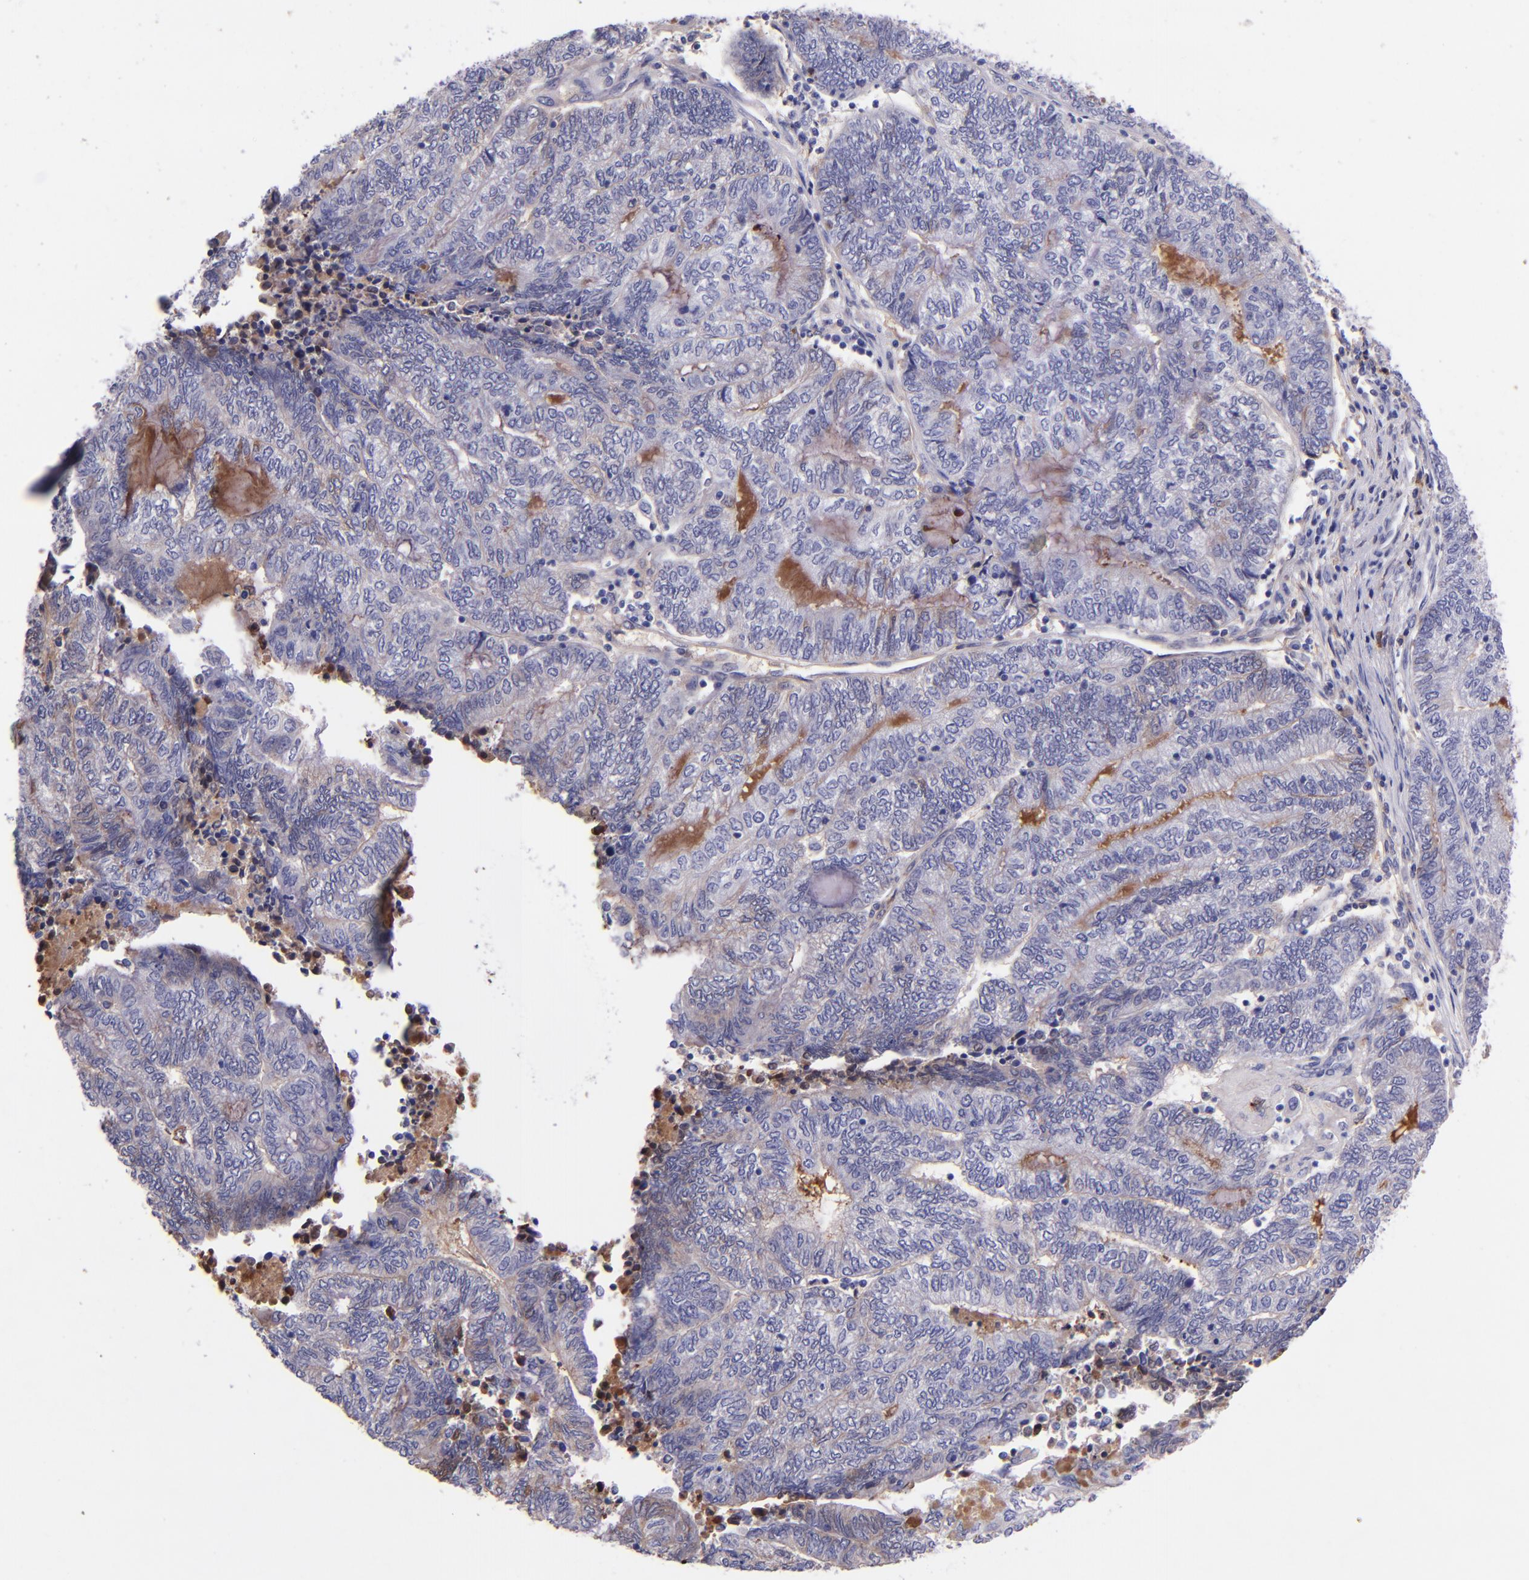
{"staining": {"intensity": "negative", "quantity": "none", "location": "none"}, "tissue": "endometrial cancer", "cell_type": "Tumor cells", "image_type": "cancer", "snomed": [{"axis": "morphology", "description": "Adenocarcinoma, NOS"}, {"axis": "topography", "description": "Uterus"}, {"axis": "topography", "description": "Endometrium"}], "caption": "Immunohistochemical staining of adenocarcinoma (endometrial) demonstrates no significant positivity in tumor cells.", "gene": "KNG1", "patient": {"sex": "female", "age": 70}}